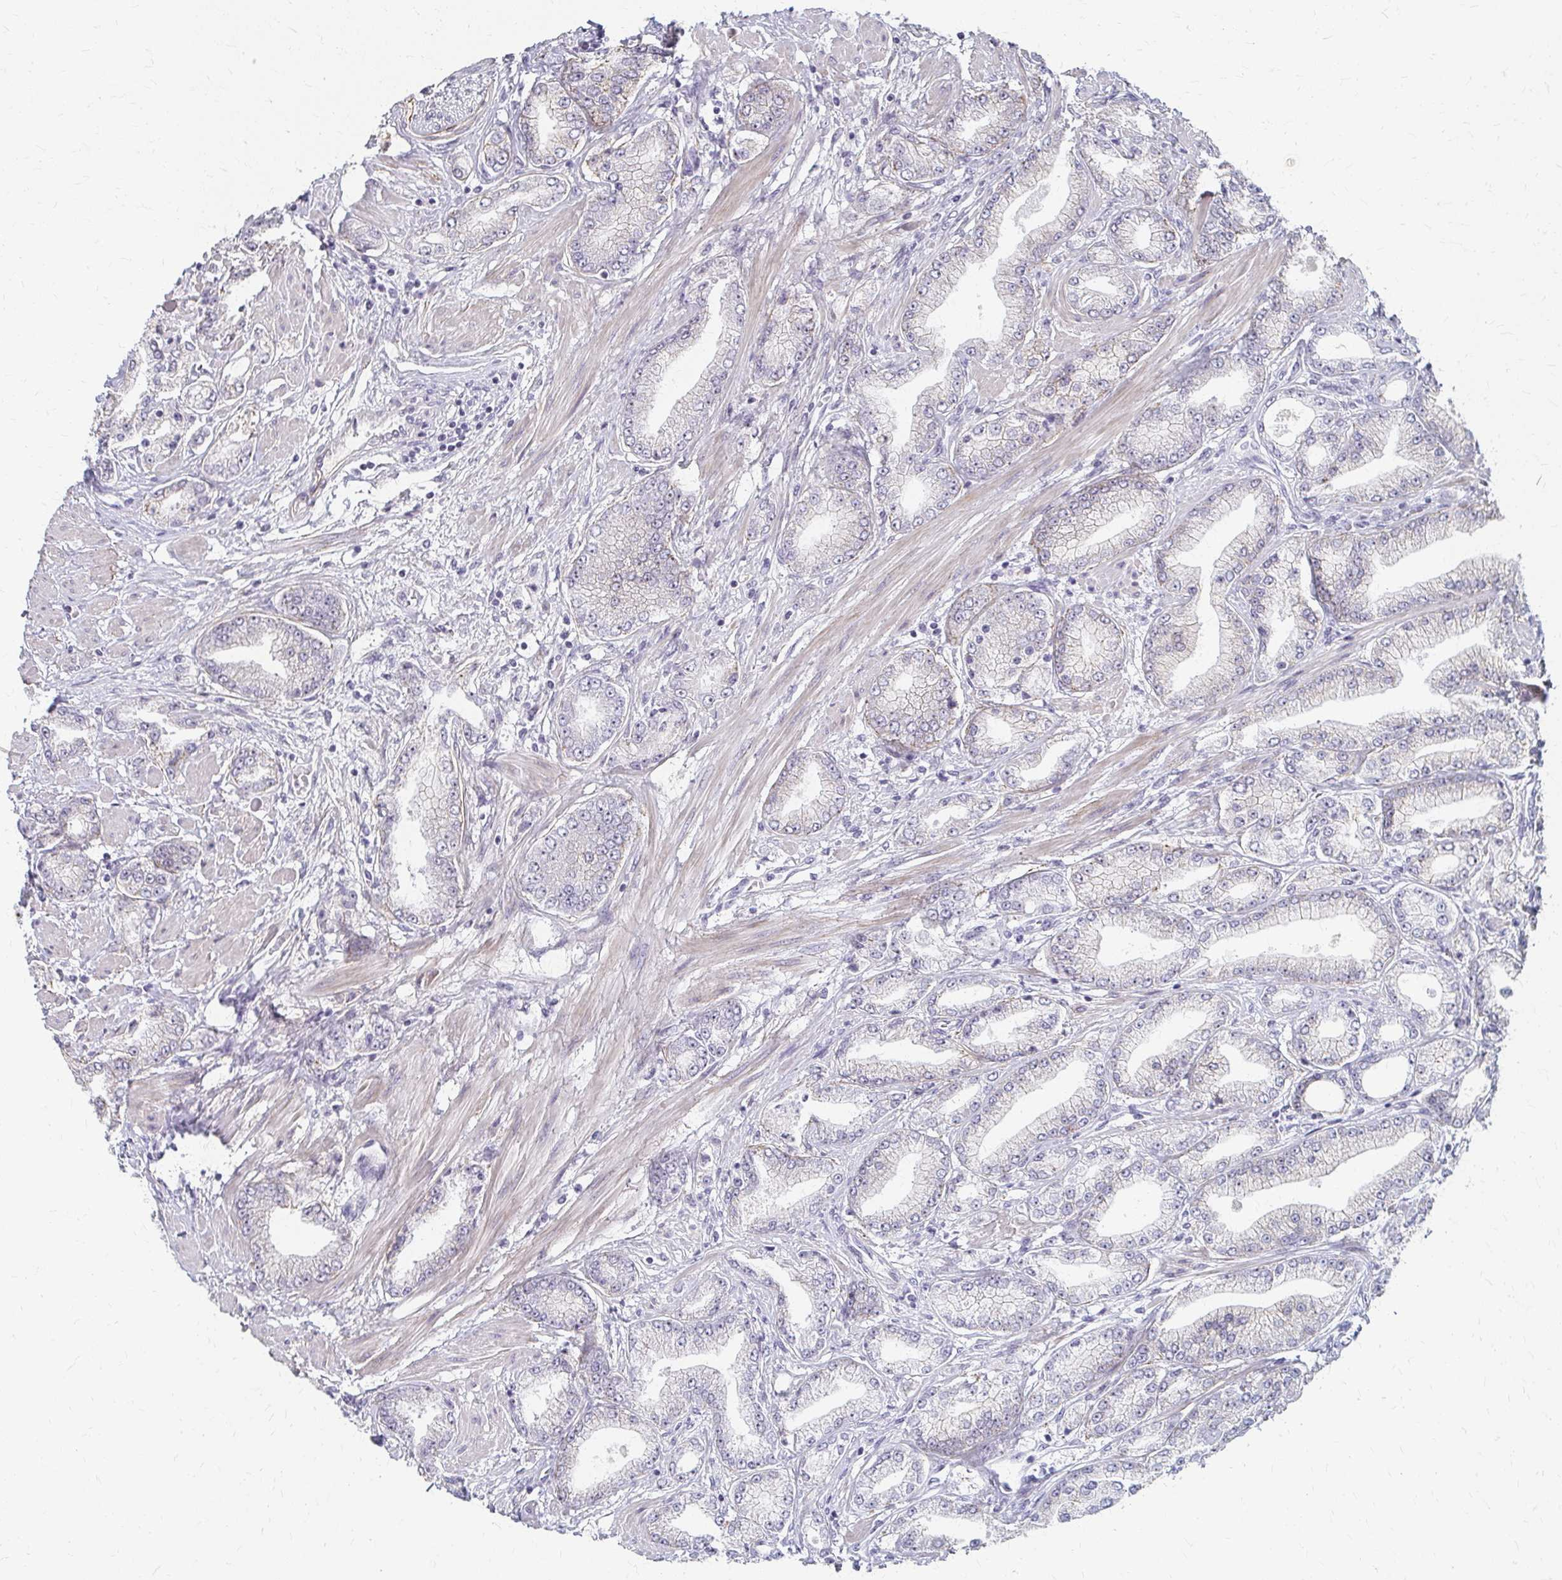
{"staining": {"intensity": "weak", "quantity": "<25%", "location": "nuclear"}, "tissue": "prostate cancer", "cell_type": "Tumor cells", "image_type": "cancer", "snomed": [{"axis": "morphology", "description": "Adenocarcinoma, High grade"}, {"axis": "topography", "description": "Prostate"}], "caption": "An immunohistochemistry histopathology image of adenocarcinoma (high-grade) (prostate) is shown. There is no staining in tumor cells of adenocarcinoma (high-grade) (prostate). (Immunohistochemistry (ihc), brightfield microscopy, high magnification).", "gene": "PES1", "patient": {"sex": "male", "age": 67}}